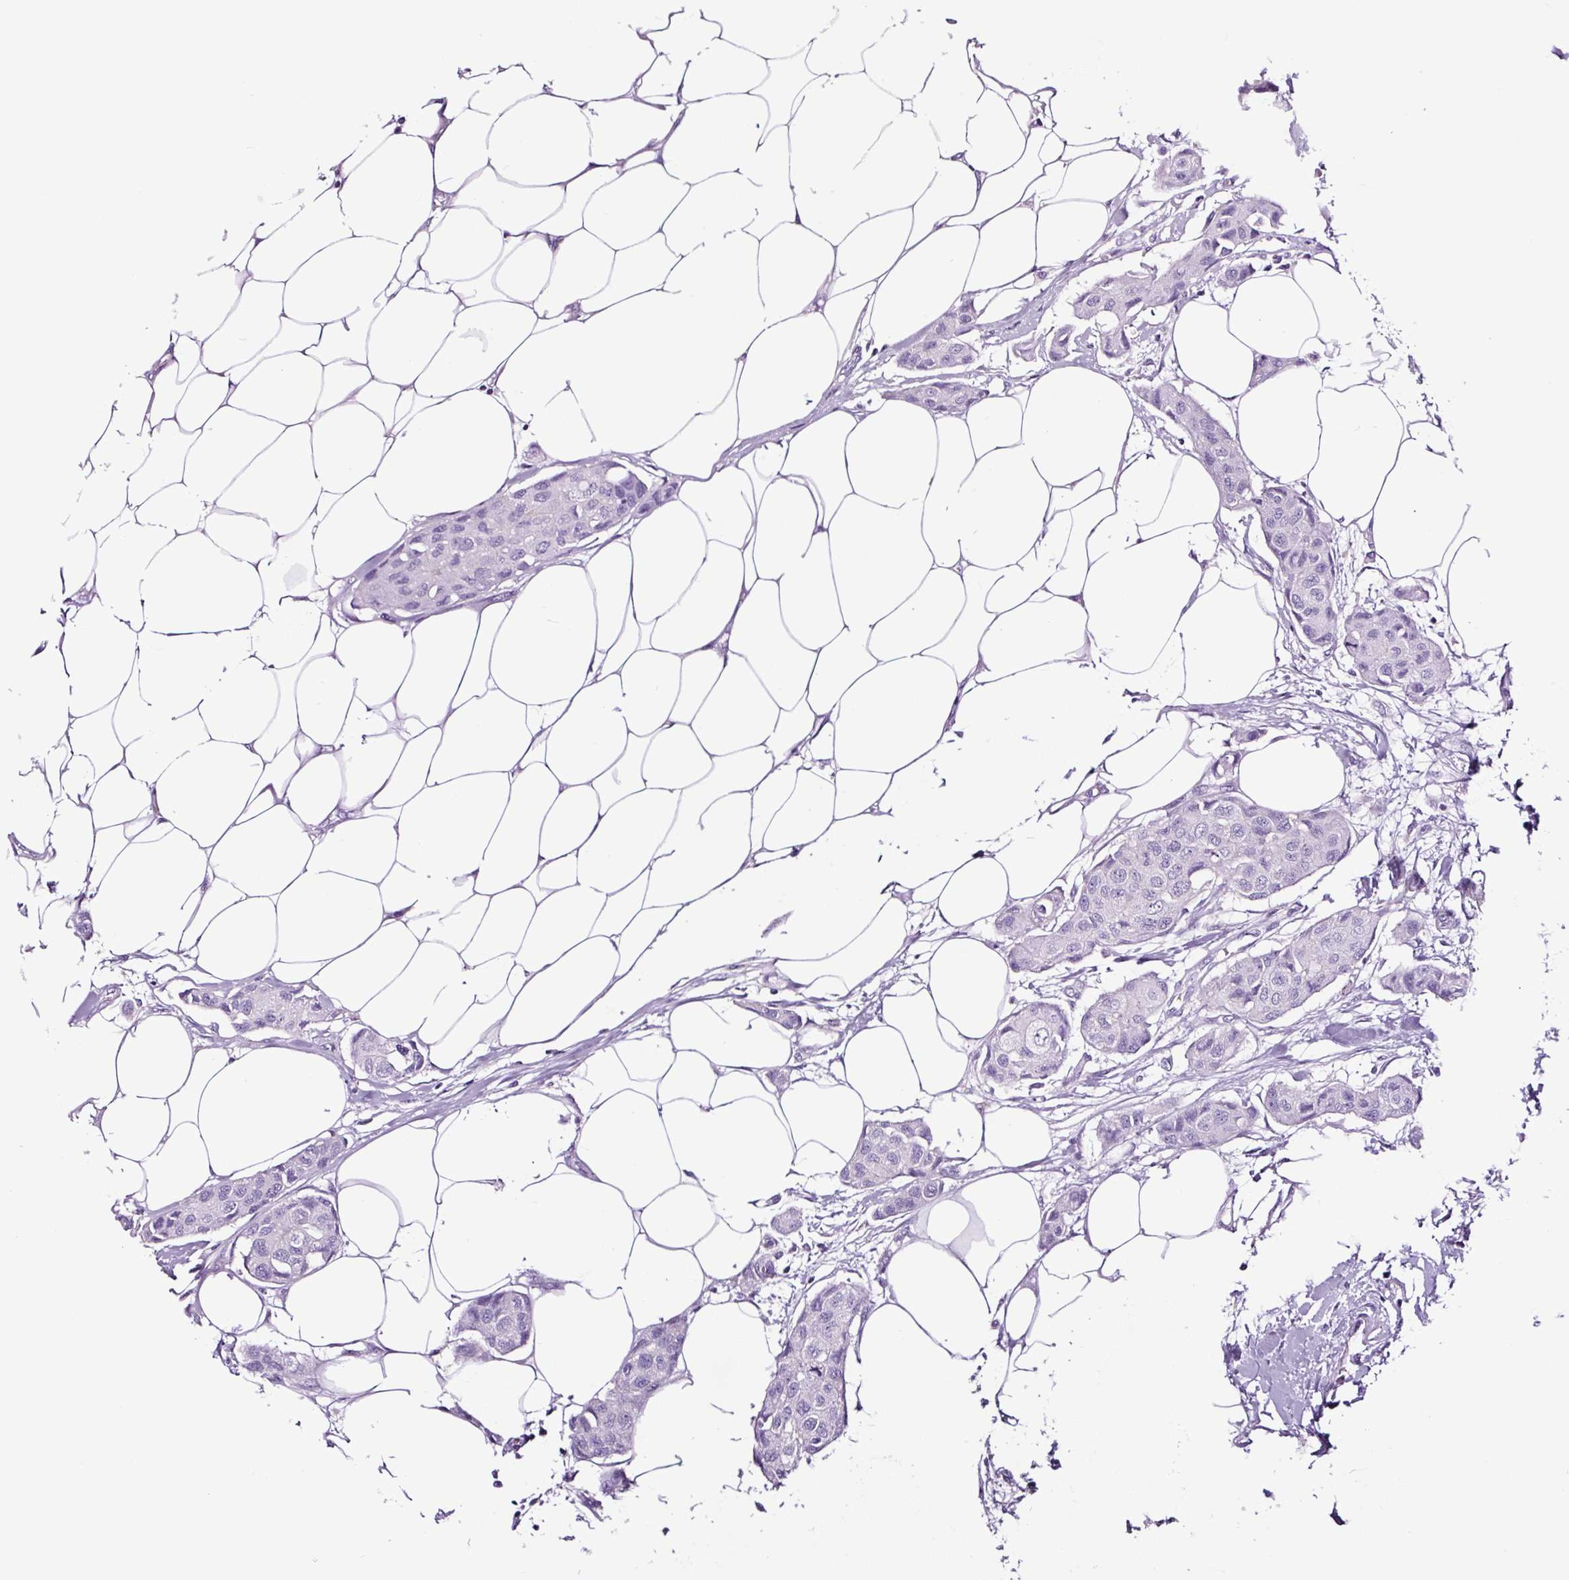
{"staining": {"intensity": "negative", "quantity": "none", "location": "none"}, "tissue": "breast cancer", "cell_type": "Tumor cells", "image_type": "cancer", "snomed": [{"axis": "morphology", "description": "Duct carcinoma"}, {"axis": "topography", "description": "Breast"}, {"axis": "topography", "description": "Lymph node"}], "caption": "Protein analysis of breast cancer displays no significant positivity in tumor cells.", "gene": "FBXL7", "patient": {"sex": "female", "age": 80}}